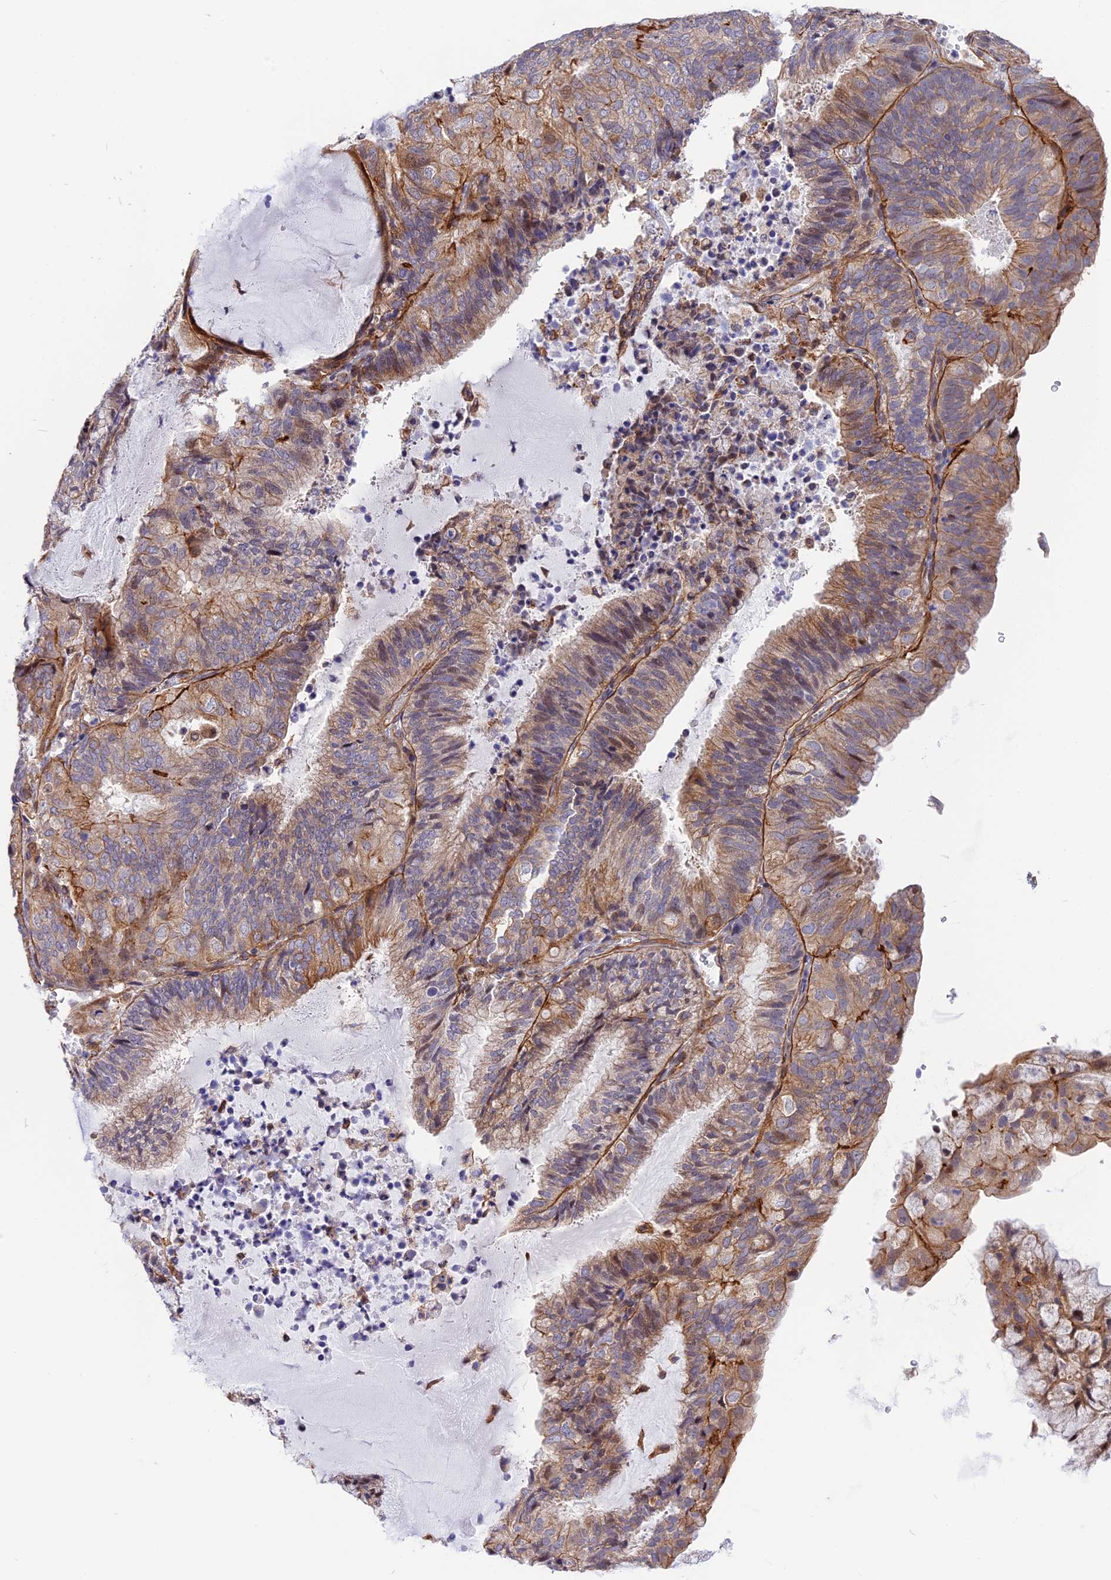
{"staining": {"intensity": "moderate", "quantity": "25%-75%", "location": "cytoplasmic/membranous"}, "tissue": "endometrial cancer", "cell_type": "Tumor cells", "image_type": "cancer", "snomed": [{"axis": "morphology", "description": "Adenocarcinoma, NOS"}, {"axis": "topography", "description": "Endometrium"}], "caption": "Immunohistochemical staining of human endometrial cancer reveals moderate cytoplasmic/membranous protein expression in approximately 25%-75% of tumor cells.", "gene": "R3HDM4", "patient": {"sex": "female", "age": 81}}